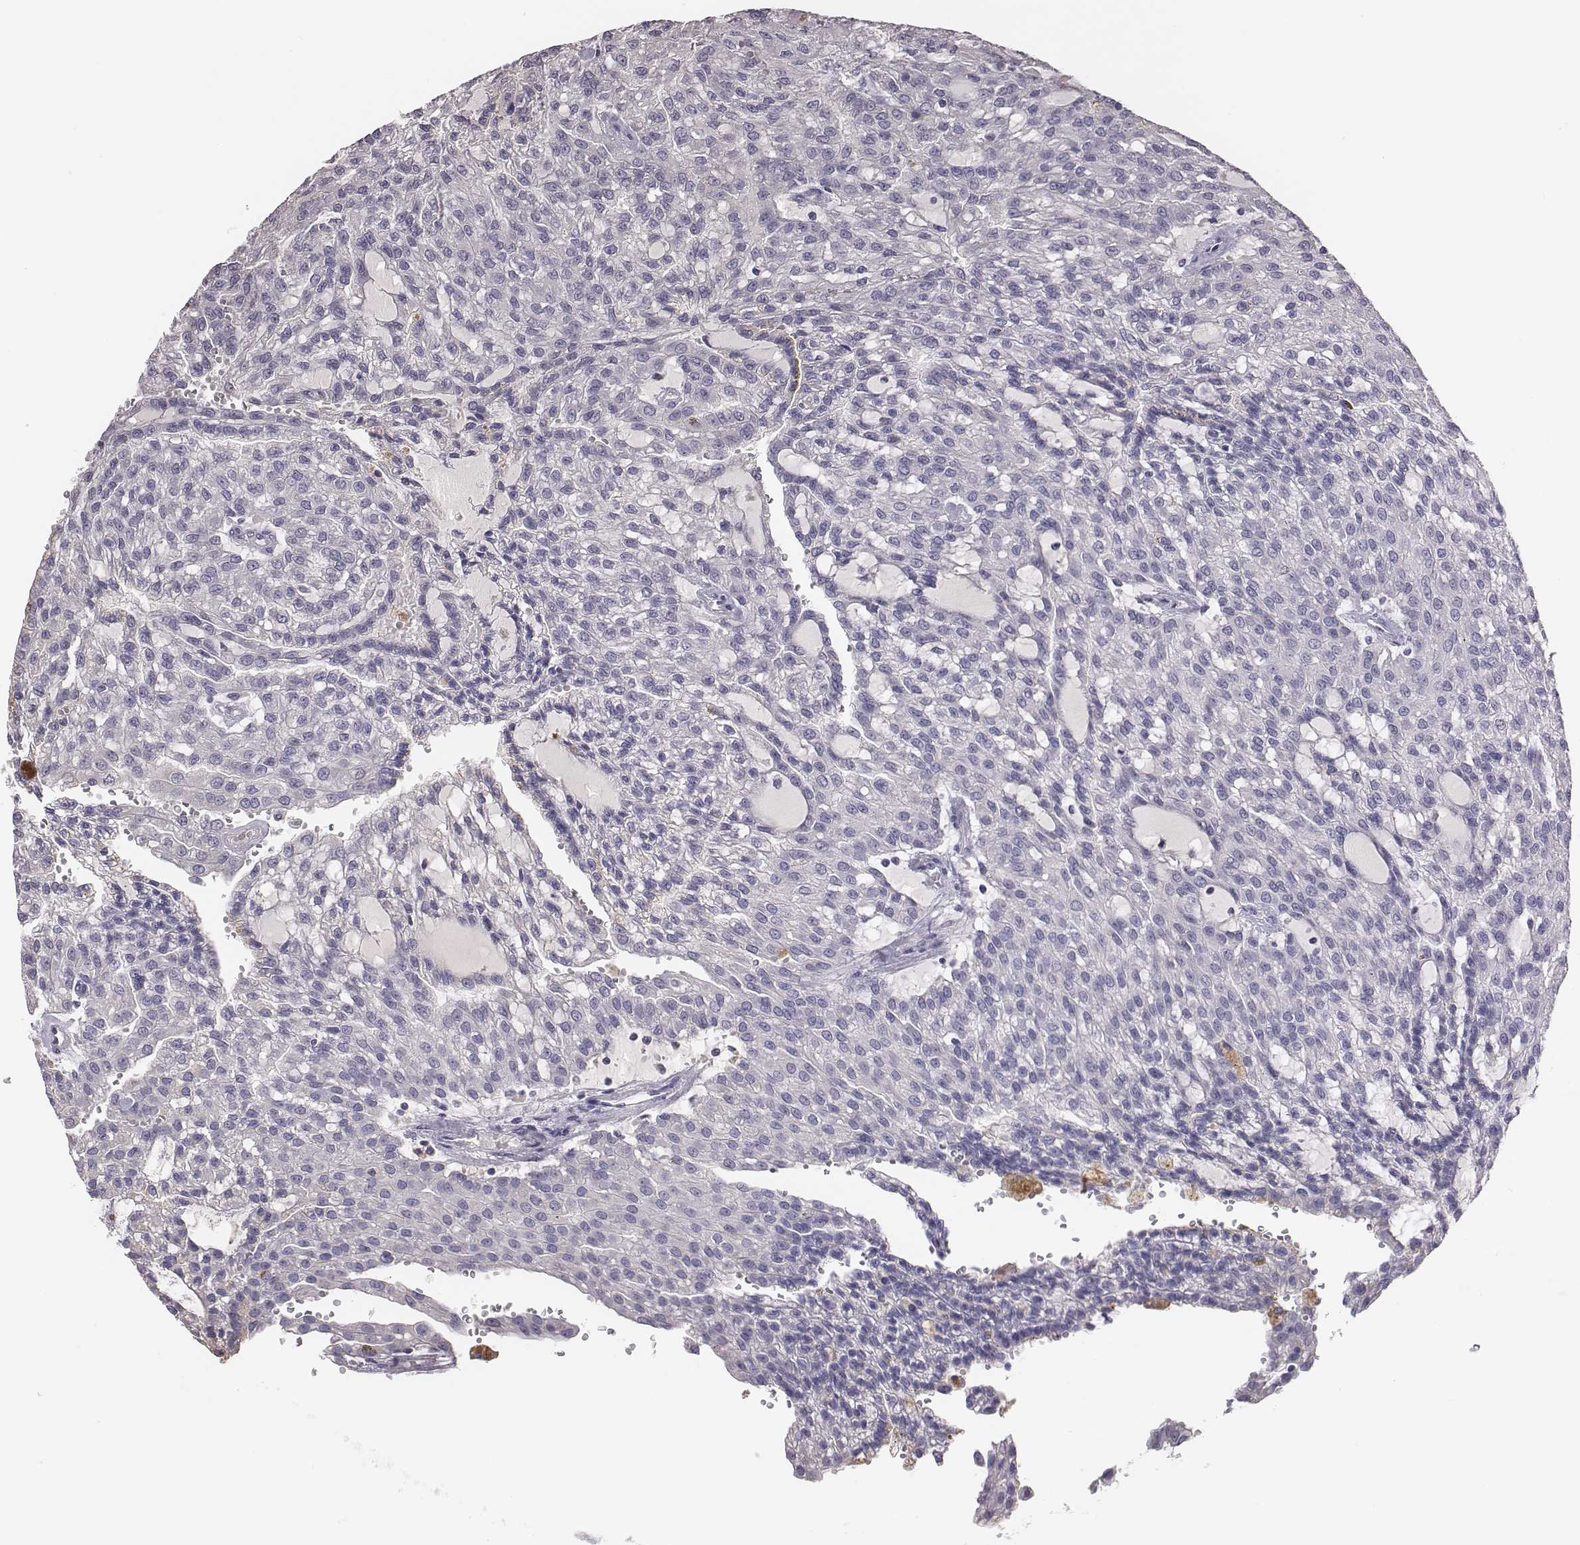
{"staining": {"intensity": "negative", "quantity": "none", "location": "none"}, "tissue": "renal cancer", "cell_type": "Tumor cells", "image_type": "cancer", "snomed": [{"axis": "morphology", "description": "Adenocarcinoma, NOS"}, {"axis": "topography", "description": "Kidney"}], "caption": "Renal adenocarcinoma stained for a protein using immunohistochemistry (IHC) exhibits no positivity tumor cells.", "gene": "EN1", "patient": {"sex": "male", "age": 63}}